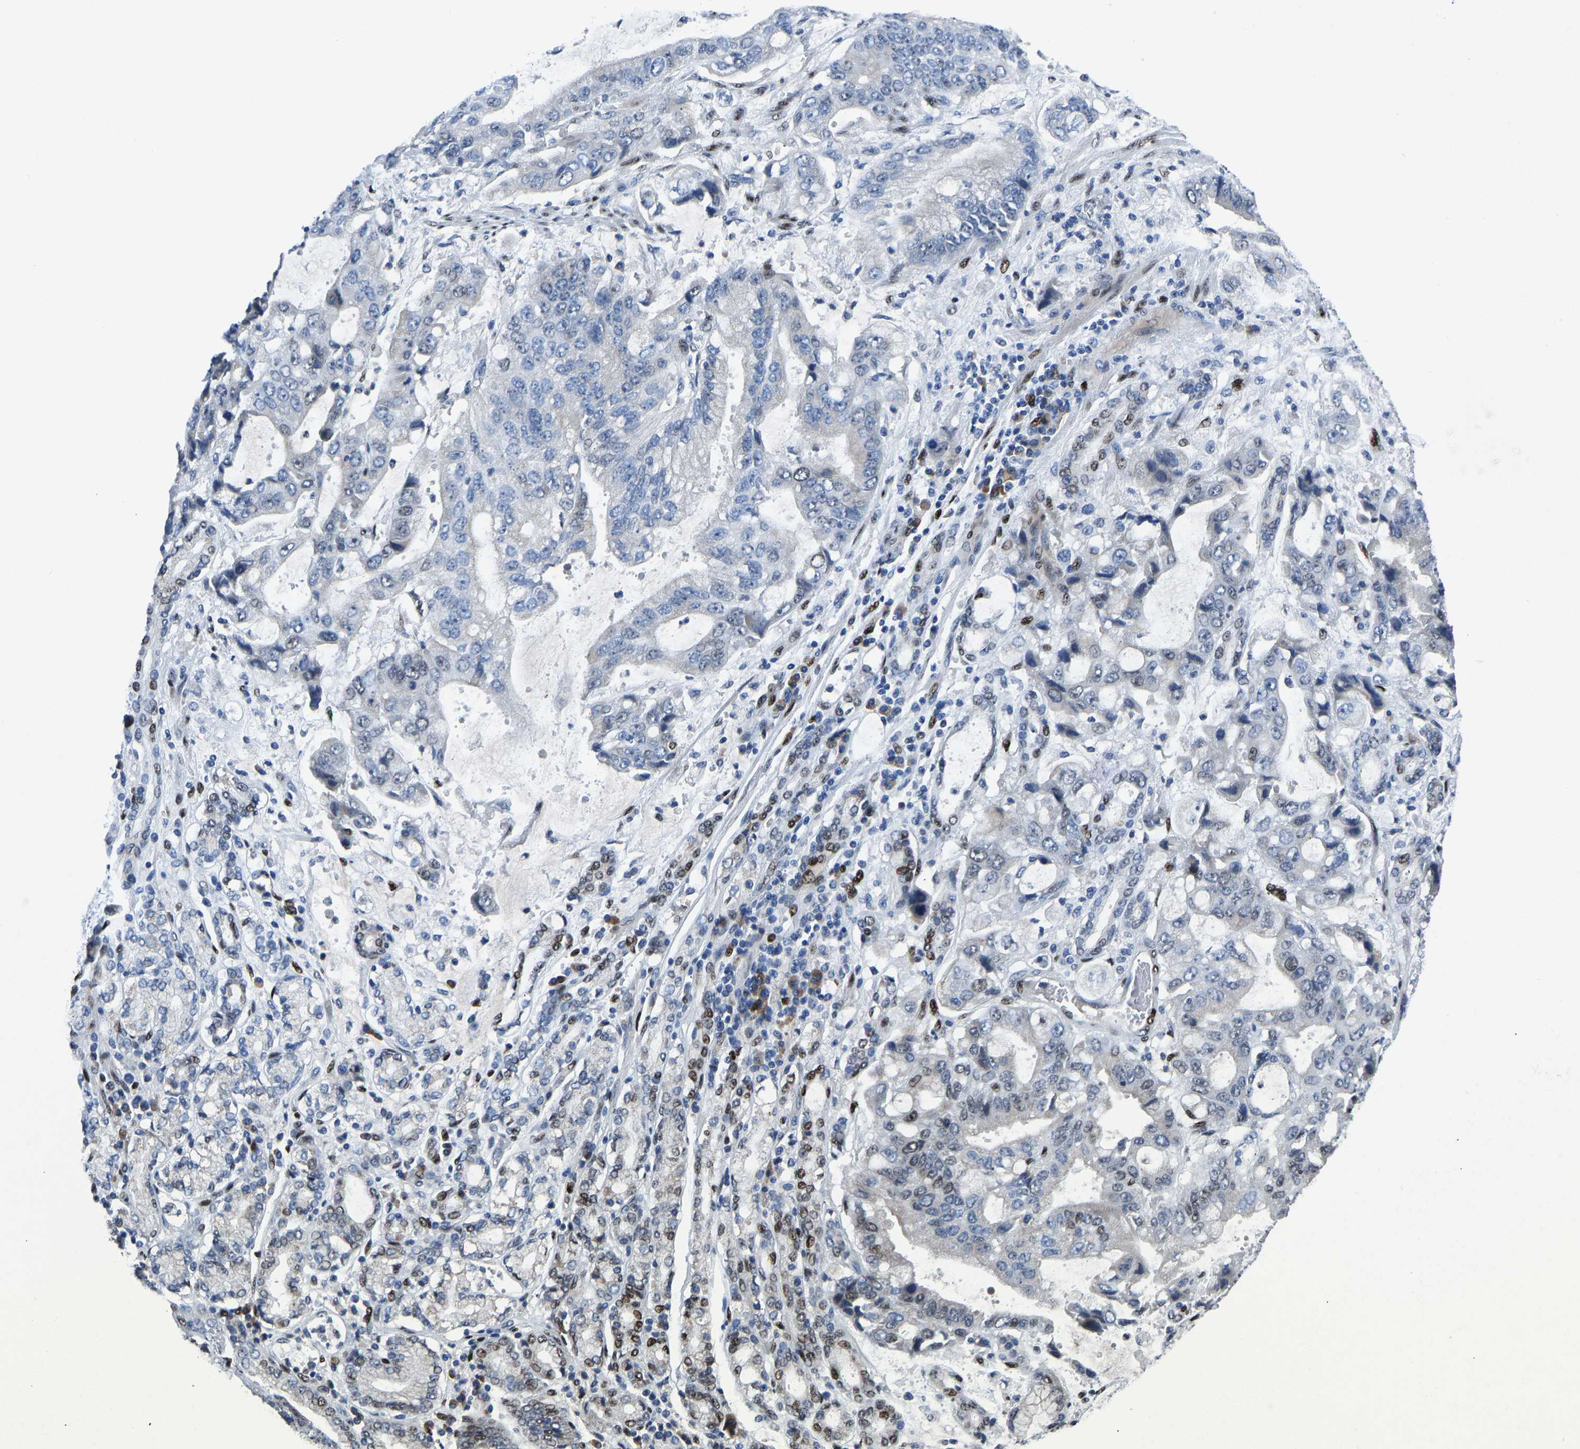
{"staining": {"intensity": "negative", "quantity": "none", "location": "none"}, "tissue": "stomach cancer", "cell_type": "Tumor cells", "image_type": "cancer", "snomed": [{"axis": "morphology", "description": "Normal tissue, NOS"}, {"axis": "morphology", "description": "Adenocarcinoma, NOS"}, {"axis": "topography", "description": "Stomach"}], "caption": "Tumor cells are negative for protein expression in human adenocarcinoma (stomach).", "gene": "EGR1", "patient": {"sex": "male", "age": 62}}